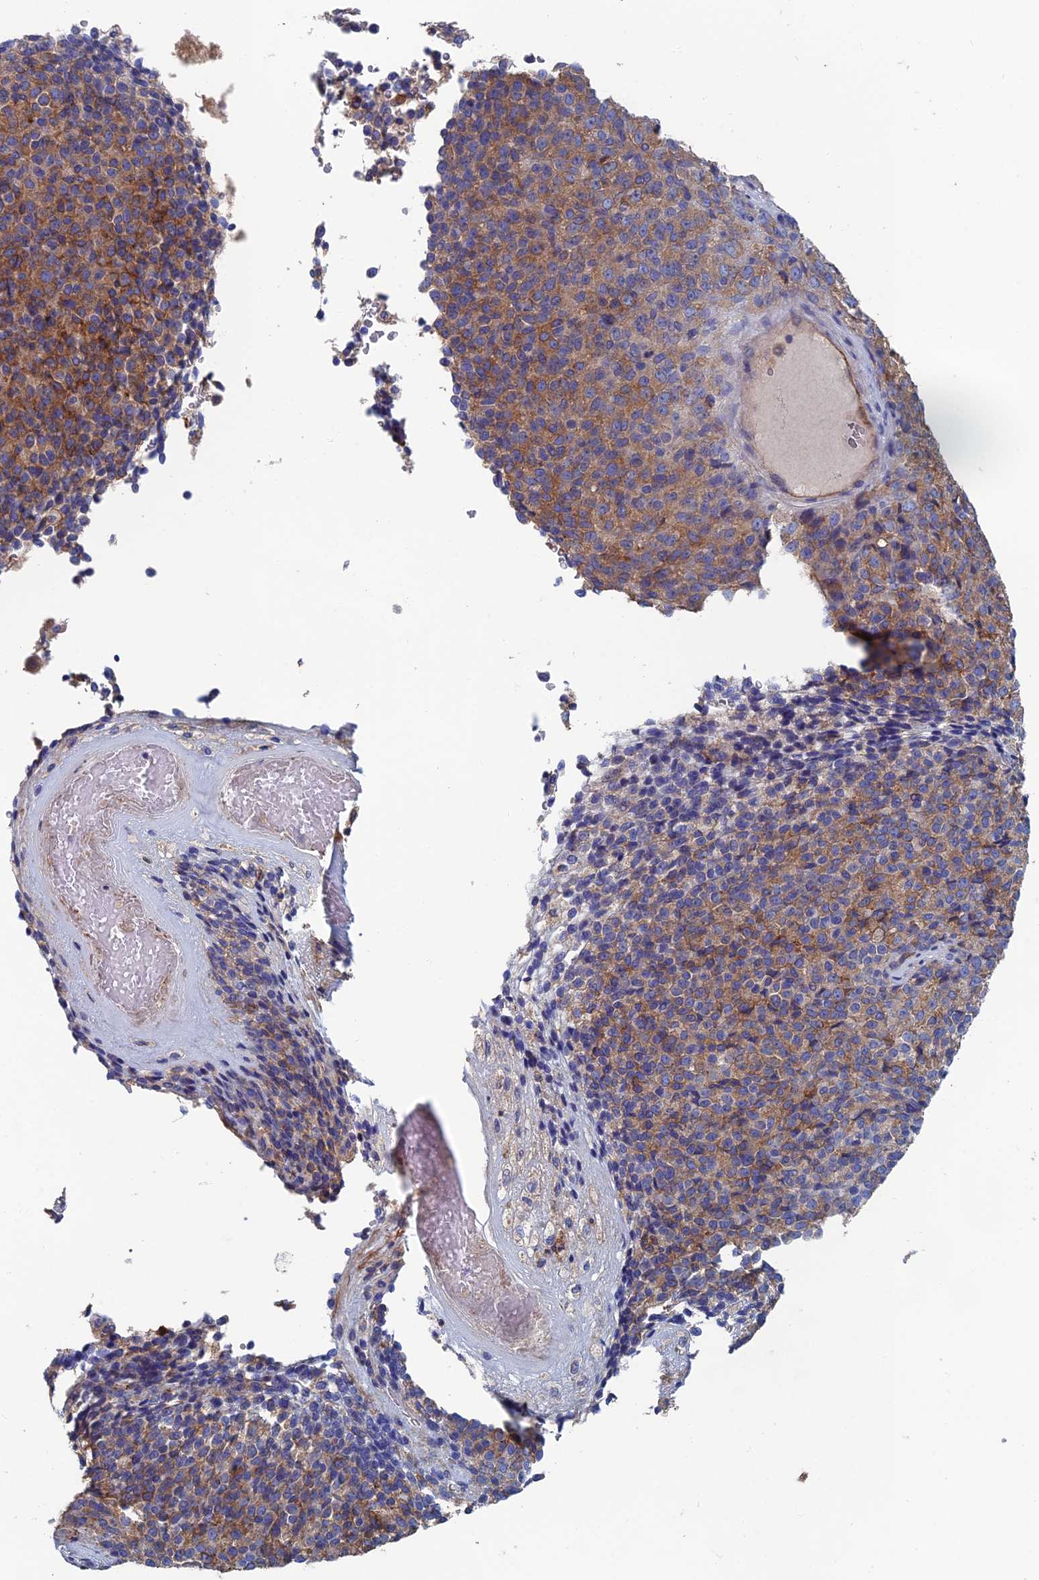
{"staining": {"intensity": "moderate", "quantity": ">75%", "location": "cytoplasmic/membranous"}, "tissue": "melanoma", "cell_type": "Tumor cells", "image_type": "cancer", "snomed": [{"axis": "morphology", "description": "Malignant melanoma, Metastatic site"}, {"axis": "topography", "description": "Brain"}], "caption": "Immunohistochemistry (DAB (3,3'-diaminobenzidine)) staining of malignant melanoma (metastatic site) displays moderate cytoplasmic/membranous protein expression in approximately >75% of tumor cells.", "gene": "SNX11", "patient": {"sex": "female", "age": 56}}